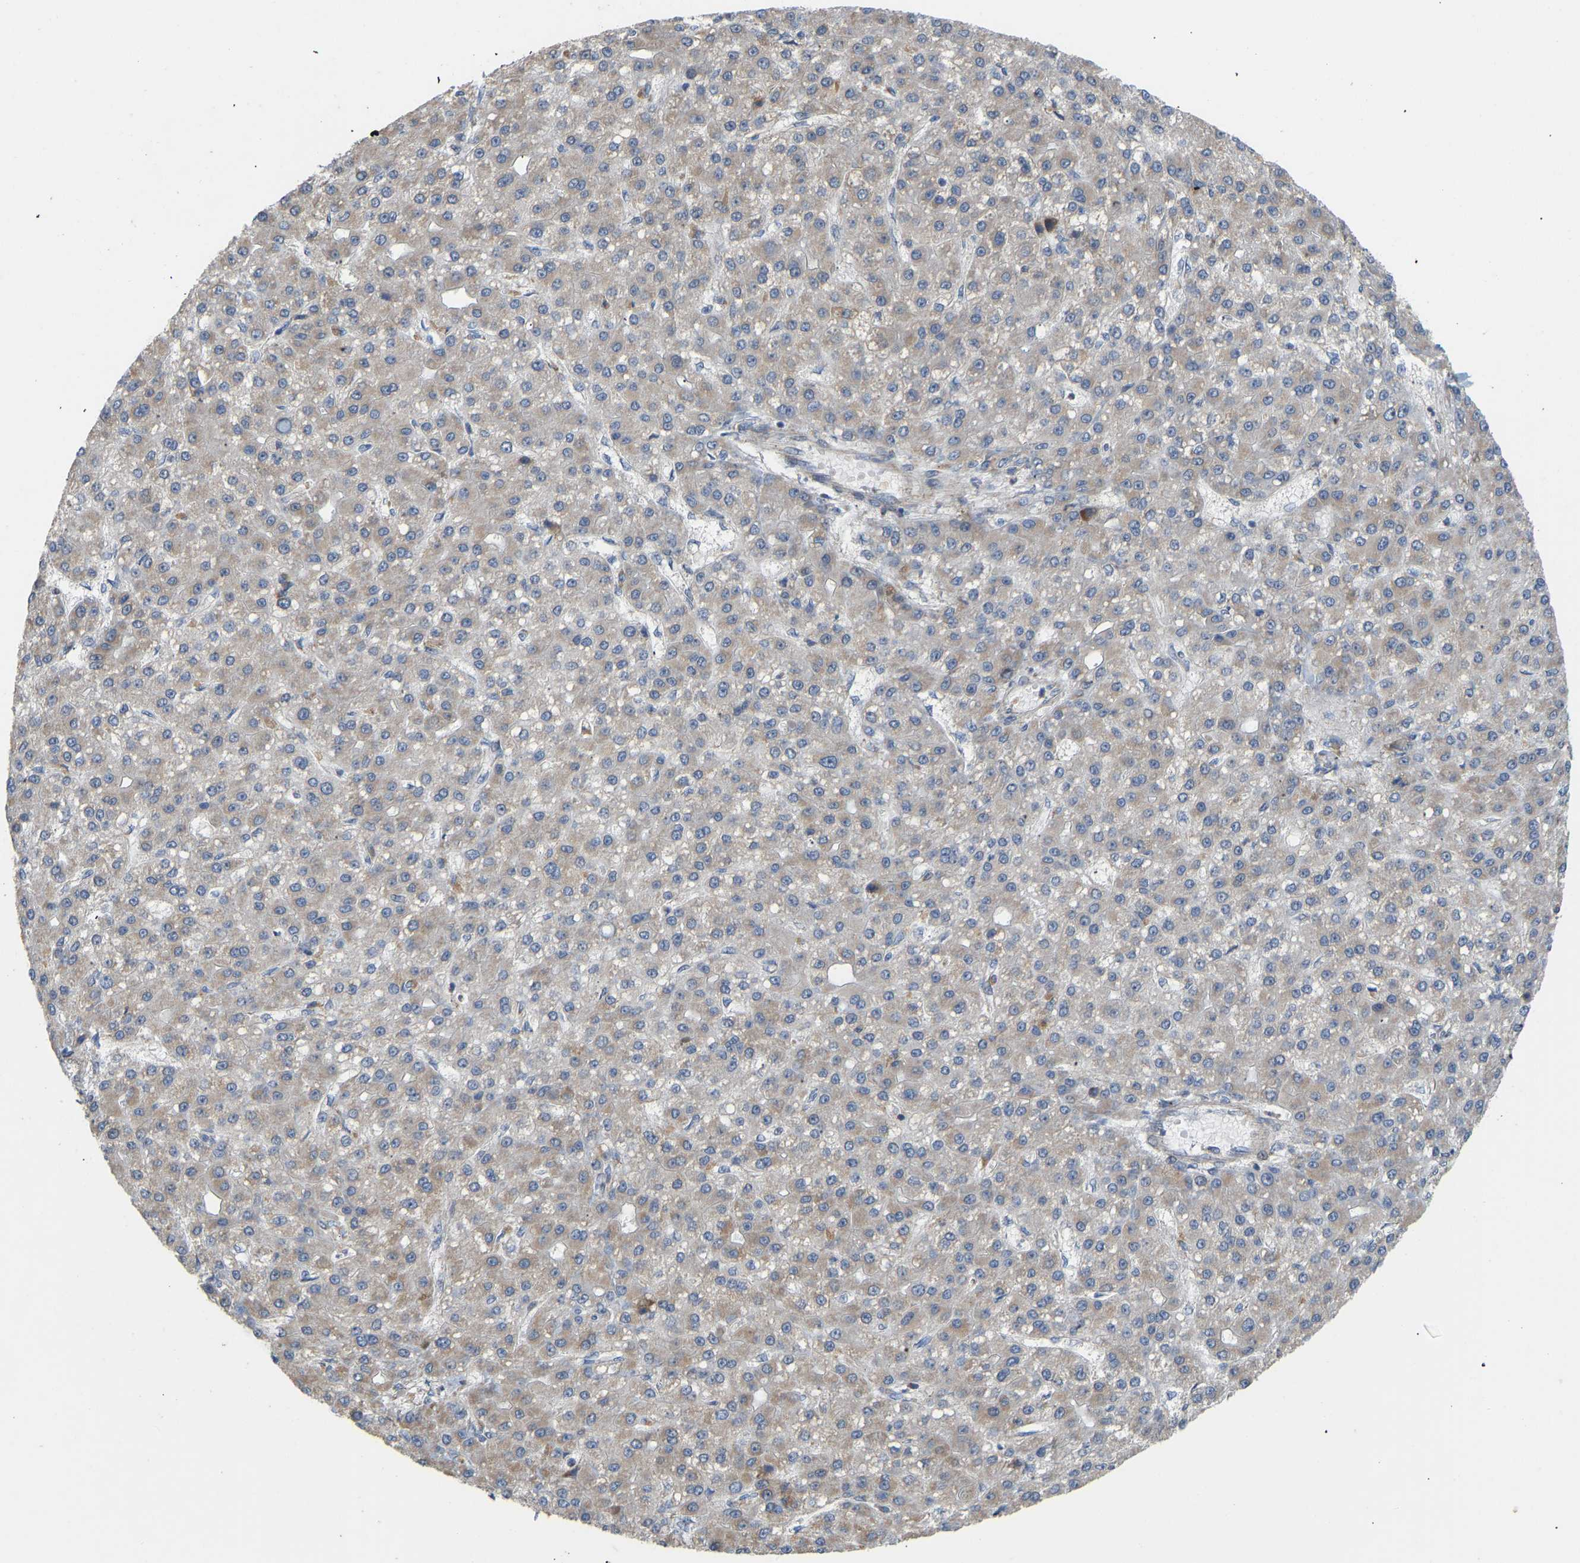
{"staining": {"intensity": "weak", "quantity": ">75%", "location": "cytoplasmic/membranous"}, "tissue": "liver cancer", "cell_type": "Tumor cells", "image_type": "cancer", "snomed": [{"axis": "morphology", "description": "Carcinoma, Hepatocellular, NOS"}, {"axis": "topography", "description": "Liver"}], "caption": "A histopathology image showing weak cytoplasmic/membranous expression in about >75% of tumor cells in hepatocellular carcinoma (liver), as visualized by brown immunohistochemical staining.", "gene": "HACD2", "patient": {"sex": "male", "age": 67}}